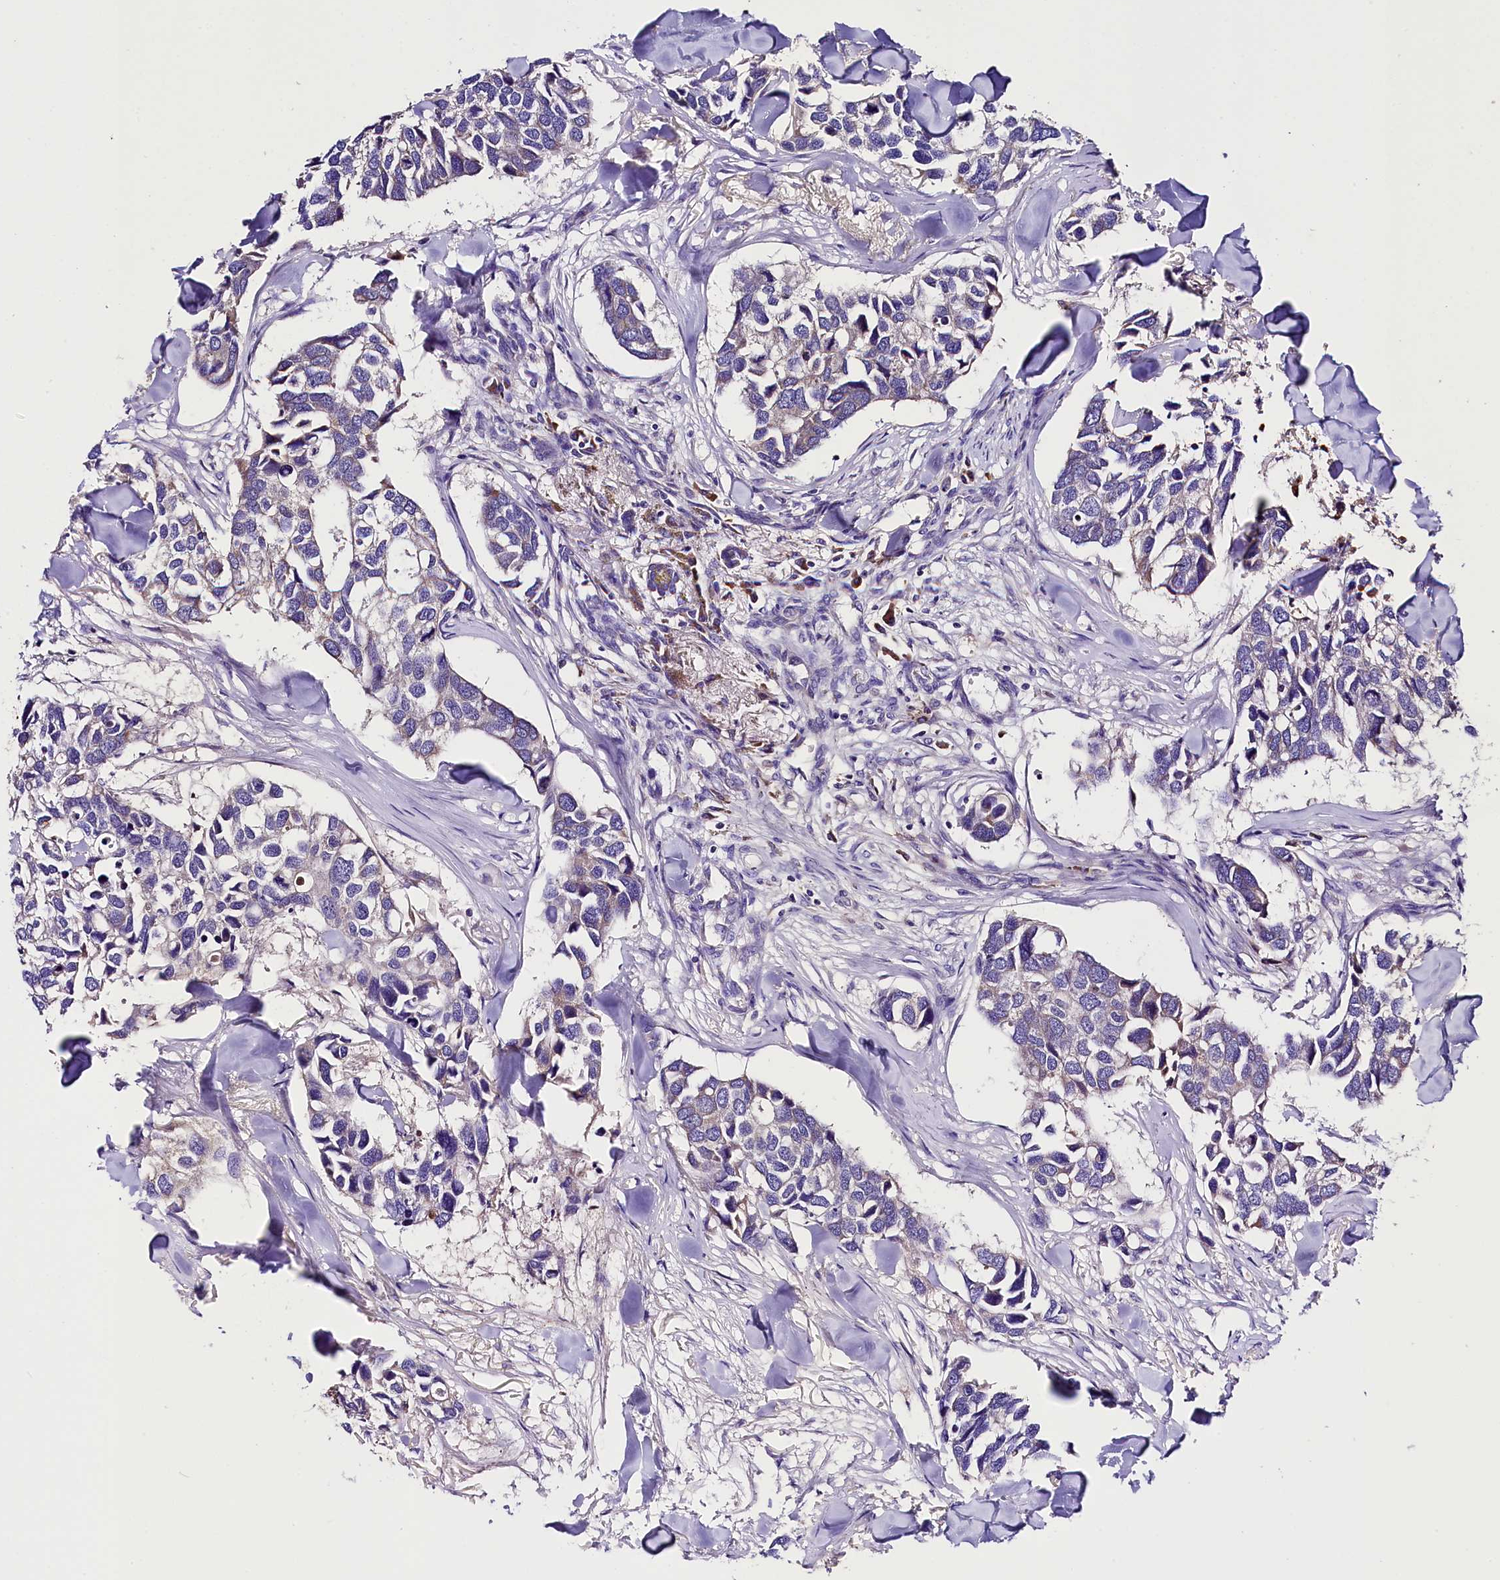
{"staining": {"intensity": "negative", "quantity": "none", "location": "none"}, "tissue": "breast cancer", "cell_type": "Tumor cells", "image_type": "cancer", "snomed": [{"axis": "morphology", "description": "Duct carcinoma"}, {"axis": "topography", "description": "Breast"}], "caption": "An image of breast cancer stained for a protein reveals no brown staining in tumor cells.", "gene": "SIX5", "patient": {"sex": "female", "age": 83}}